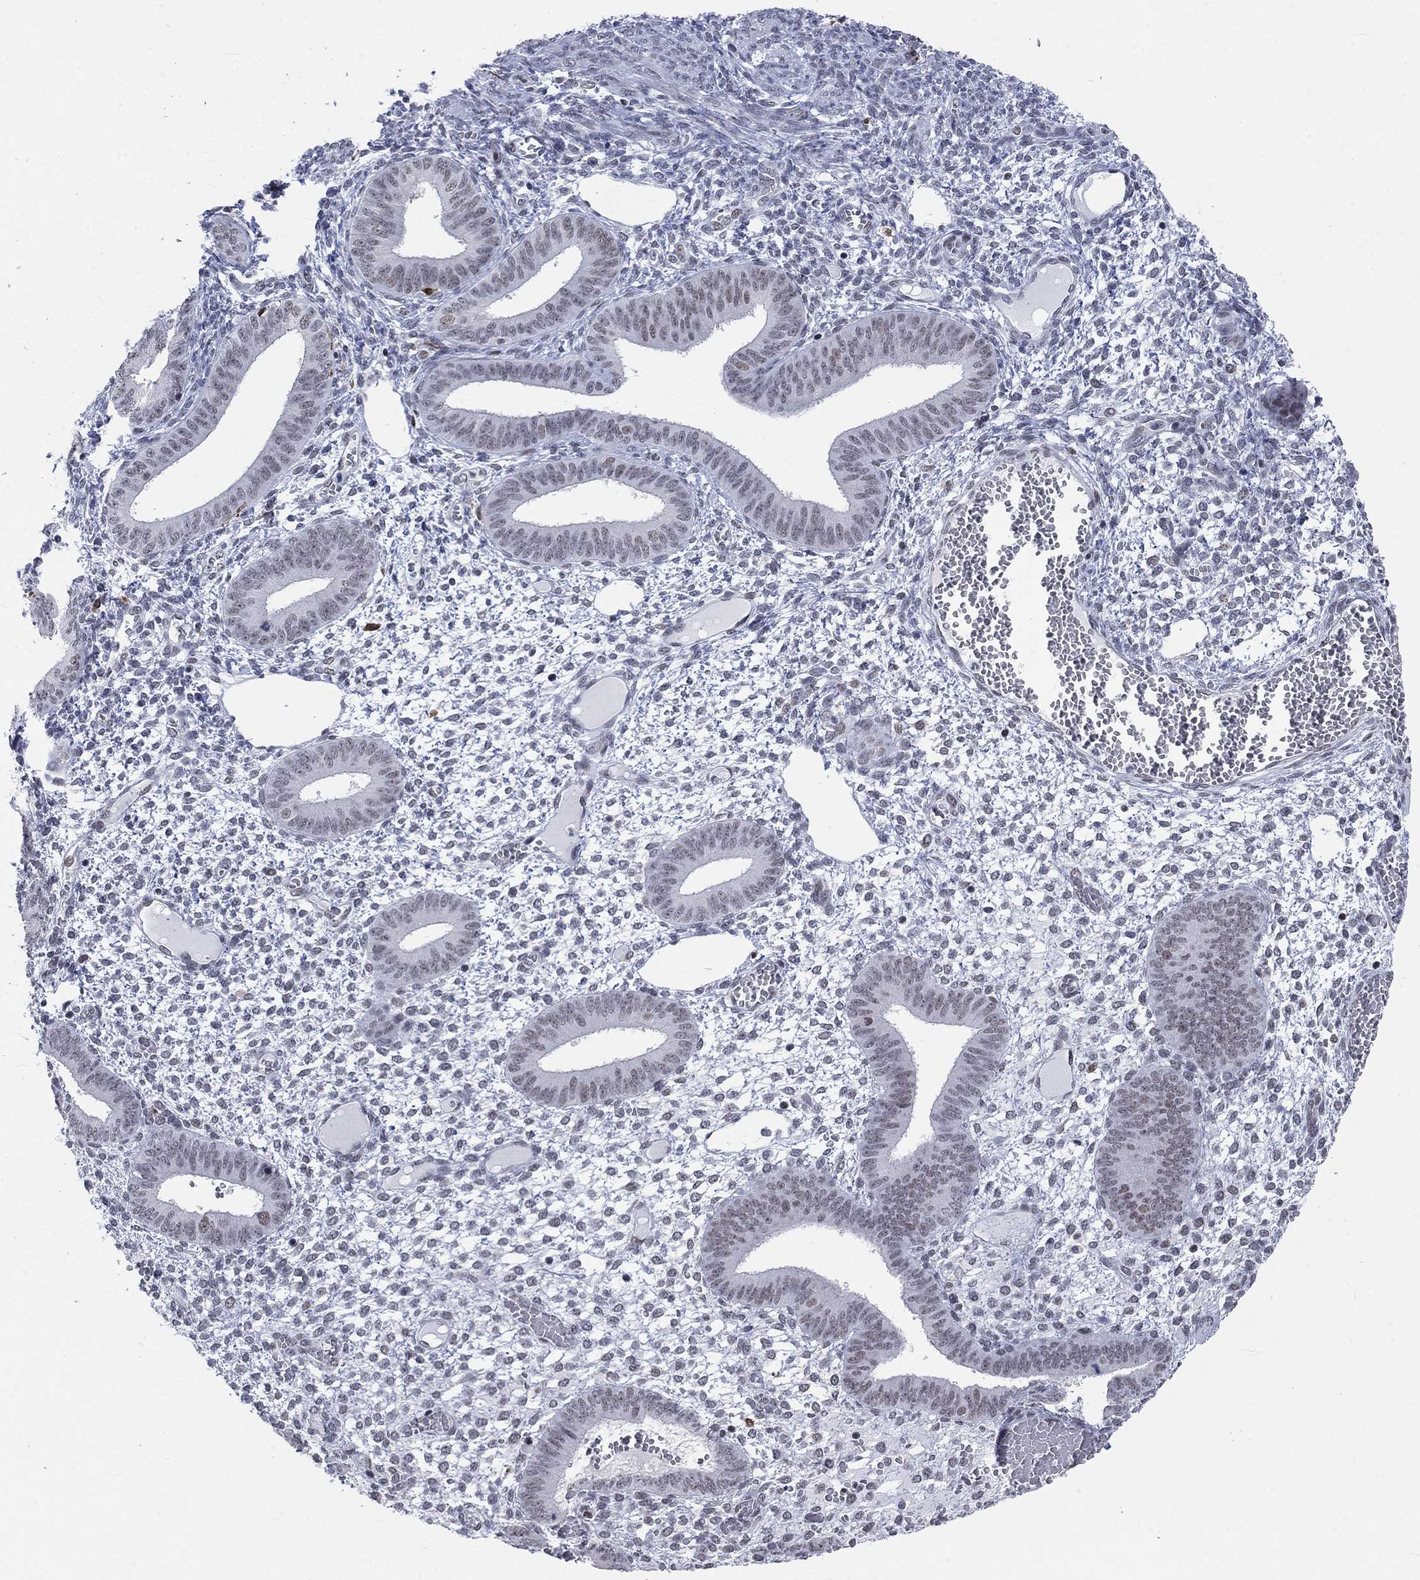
{"staining": {"intensity": "negative", "quantity": "none", "location": "none"}, "tissue": "endometrium", "cell_type": "Cells in endometrial stroma", "image_type": "normal", "snomed": [{"axis": "morphology", "description": "Normal tissue, NOS"}, {"axis": "topography", "description": "Endometrium"}], "caption": "Immunohistochemical staining of unremarkable endometrium shows no significant staining in cells in endometrial stroma. (DAB IHC, high magnification).", "gene": "HCFC1", "patient": {"sex": "female", "age": 42}}